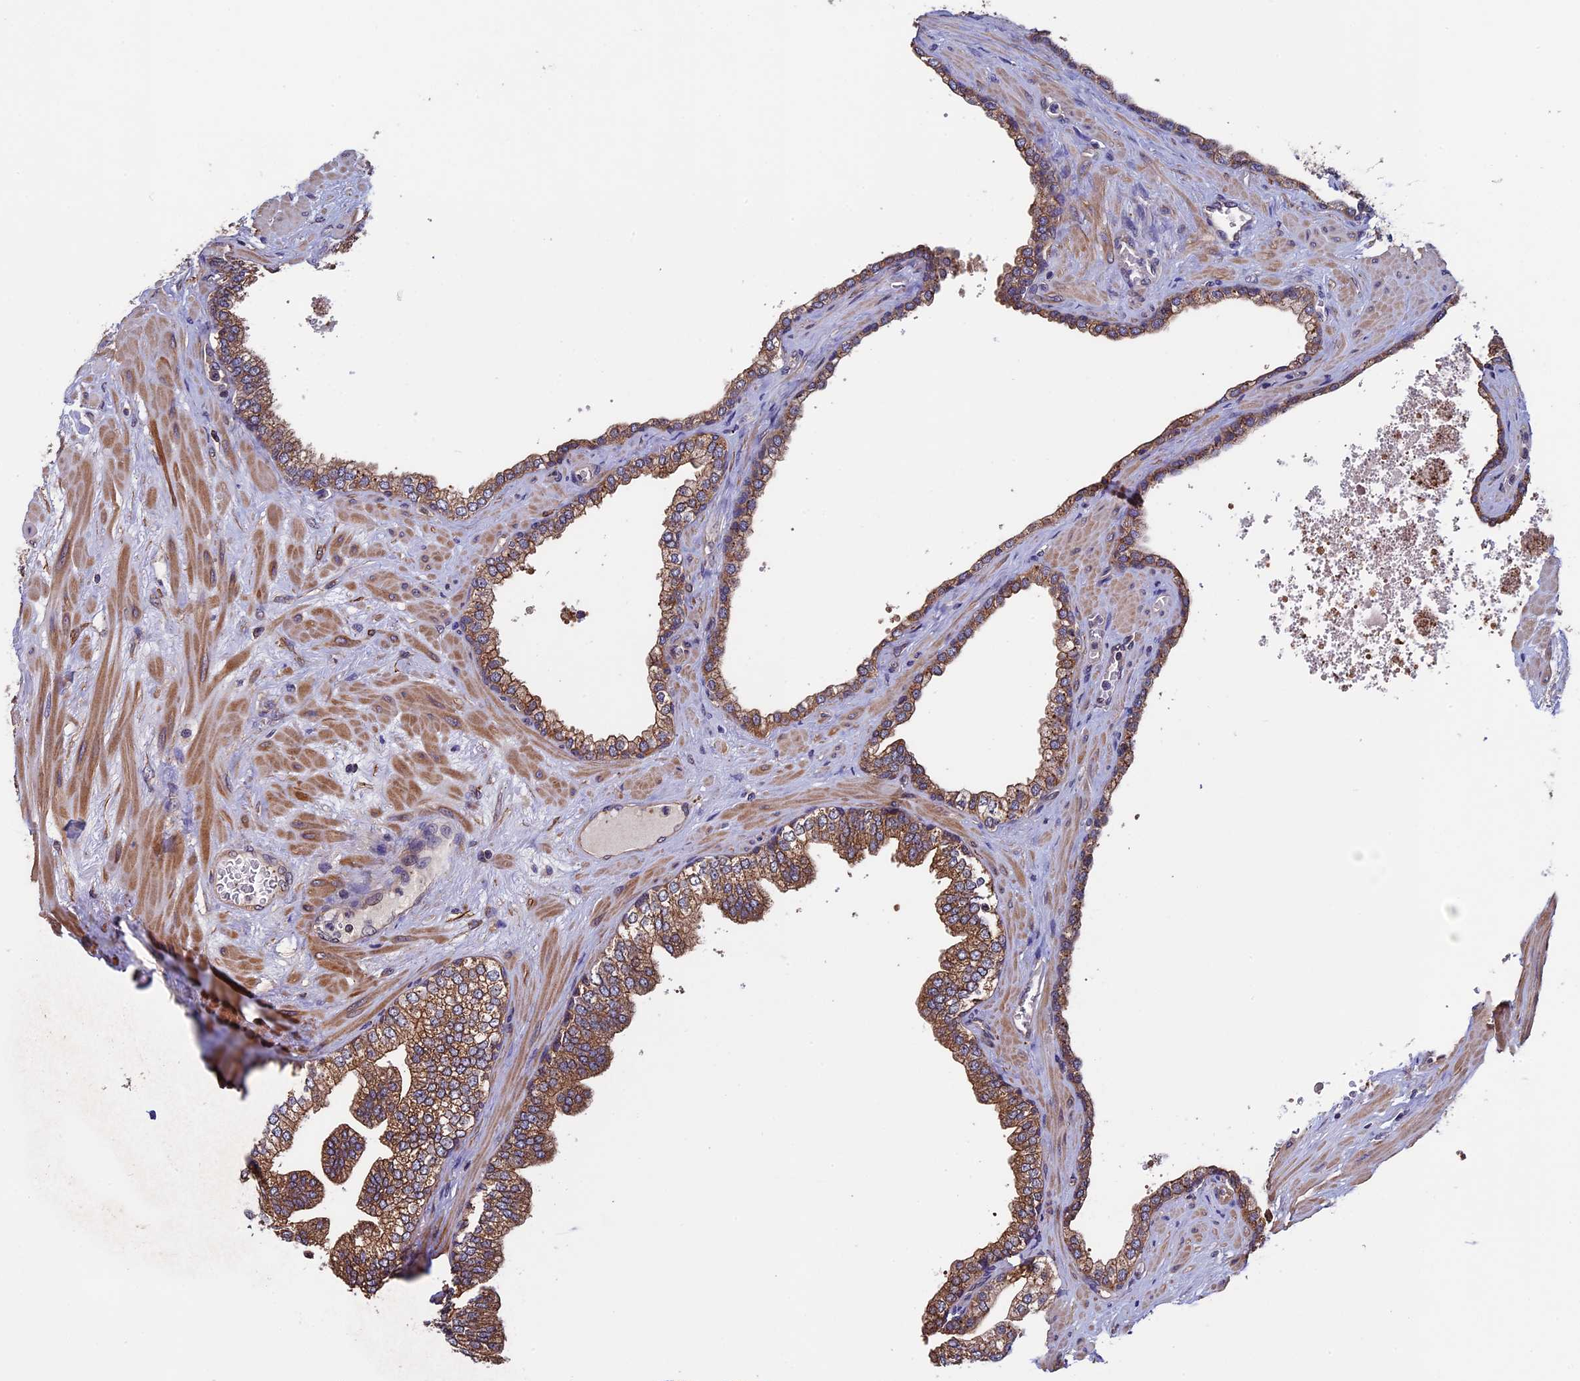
{"staining": {"intensity": "strong", "quantity": ">75%", "location": "cytoplasmic/membranous"}, "tissue": "prostate", "cell_type": "Glandular cells", "image_type": "normal", "snomed": [{"axis": "morphology", "description": "Normal tissue, NOS"}, {"axis": "topography", "description": "Prostate"}], "caption": "Immunohistochemical staining of normal prostate displays high levels of strong cytoplasmic/membranous positivity in approximately >75% of glandular cells.", "gene": "SLC9A5", "patient": {"sex": "male", "age": 60}}